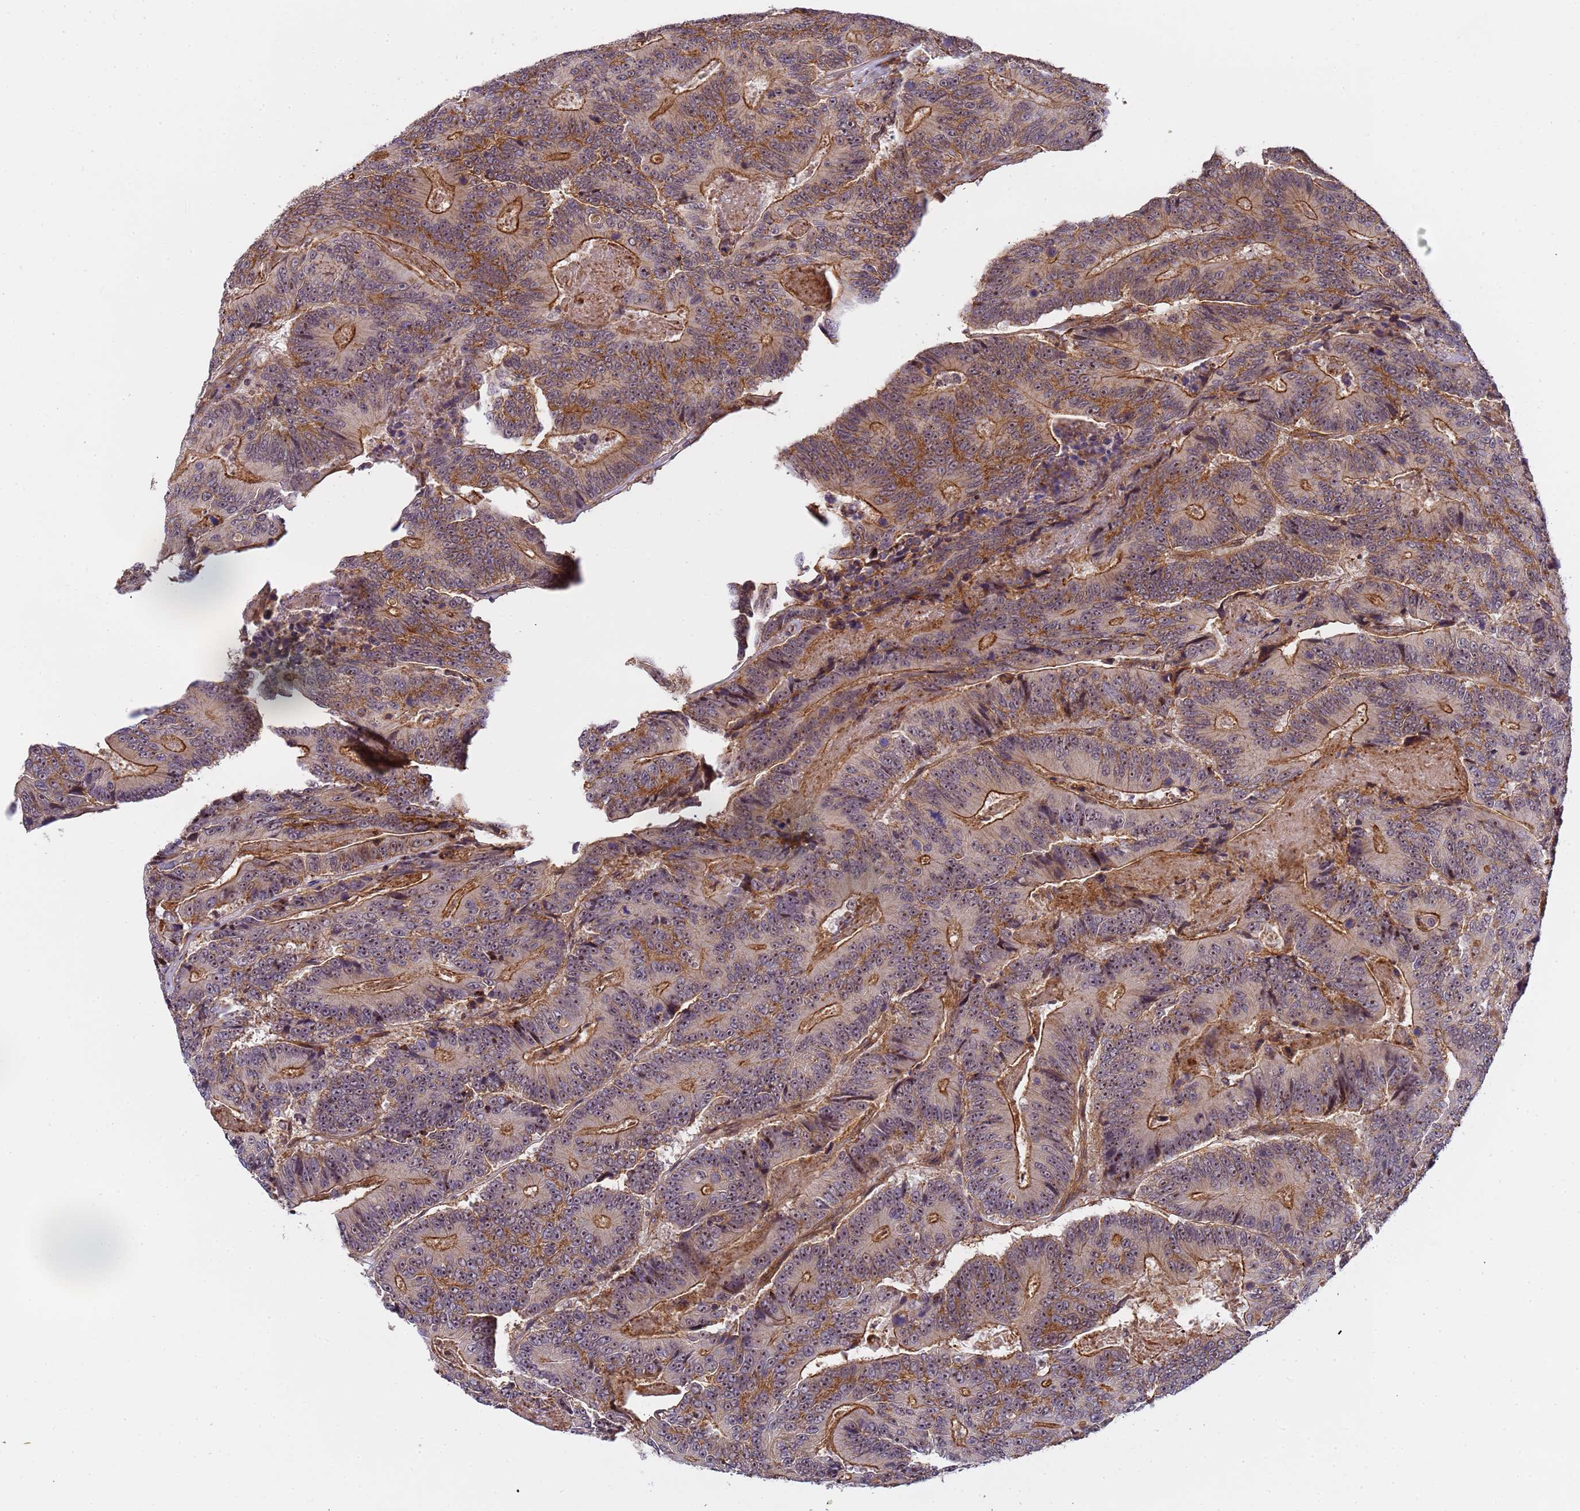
{"staining": {"intensity": "moderate", "quantity": ">75%", "location": "cytoplasmic/membranous"}, "tissue": "colorectal cancer", "cell_type": "Tumor cells", "image_type": "cancer", "snomed": [{"axis": "morphology", "description": "Adenocarcinoma, NOS"}, {"axis": "topography", "description": "Colon"}], "caption": "This micrograph reveals immunohistochemistry staining of colorectal cancer (adenocarcinoma), with medium moderate cytoplasmic/membranous expression in about >75% of tumor cells.", "gene": "EMC2", "patient": {"sex": "male", "age": 83}}